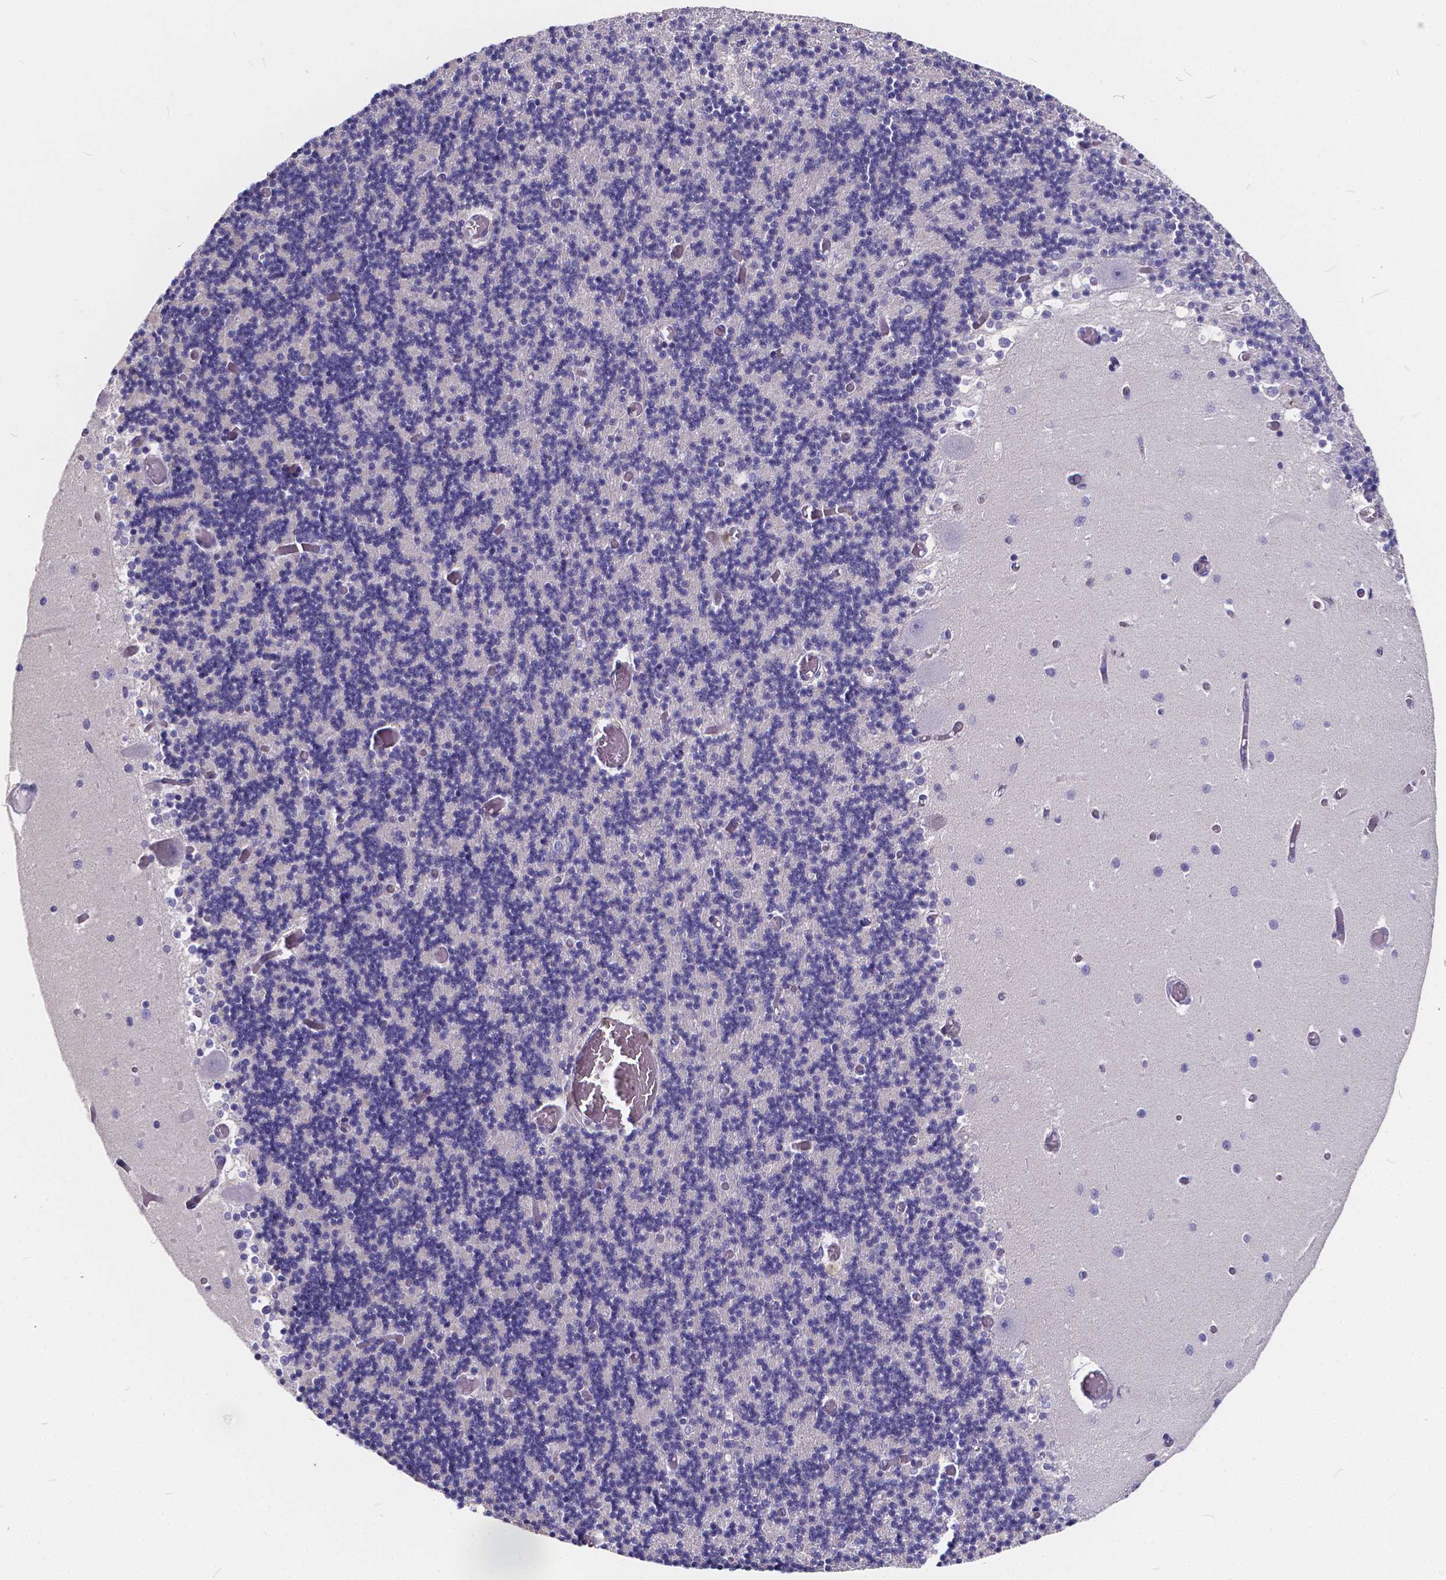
{"staining": {"intensity": "negative", "quantity": "none", "location": "none"}, "tissue": "cerebellum", "cell_type": "Cells in granular layer", "image_type": "normal", "snomed": [{"axis": "morphology", "description": "Normal tissue, NOS"}, {"axis": "topography", "description": "Cerebellum"}], "caption": "Cerebellum was stained to show a protein in brown. There is no significant staining in cells in granular layer. (DAB IHC with hematoxylin counter stain).", "gene": "SPEF2", "patient": {"sex": "female", "age": 28}}